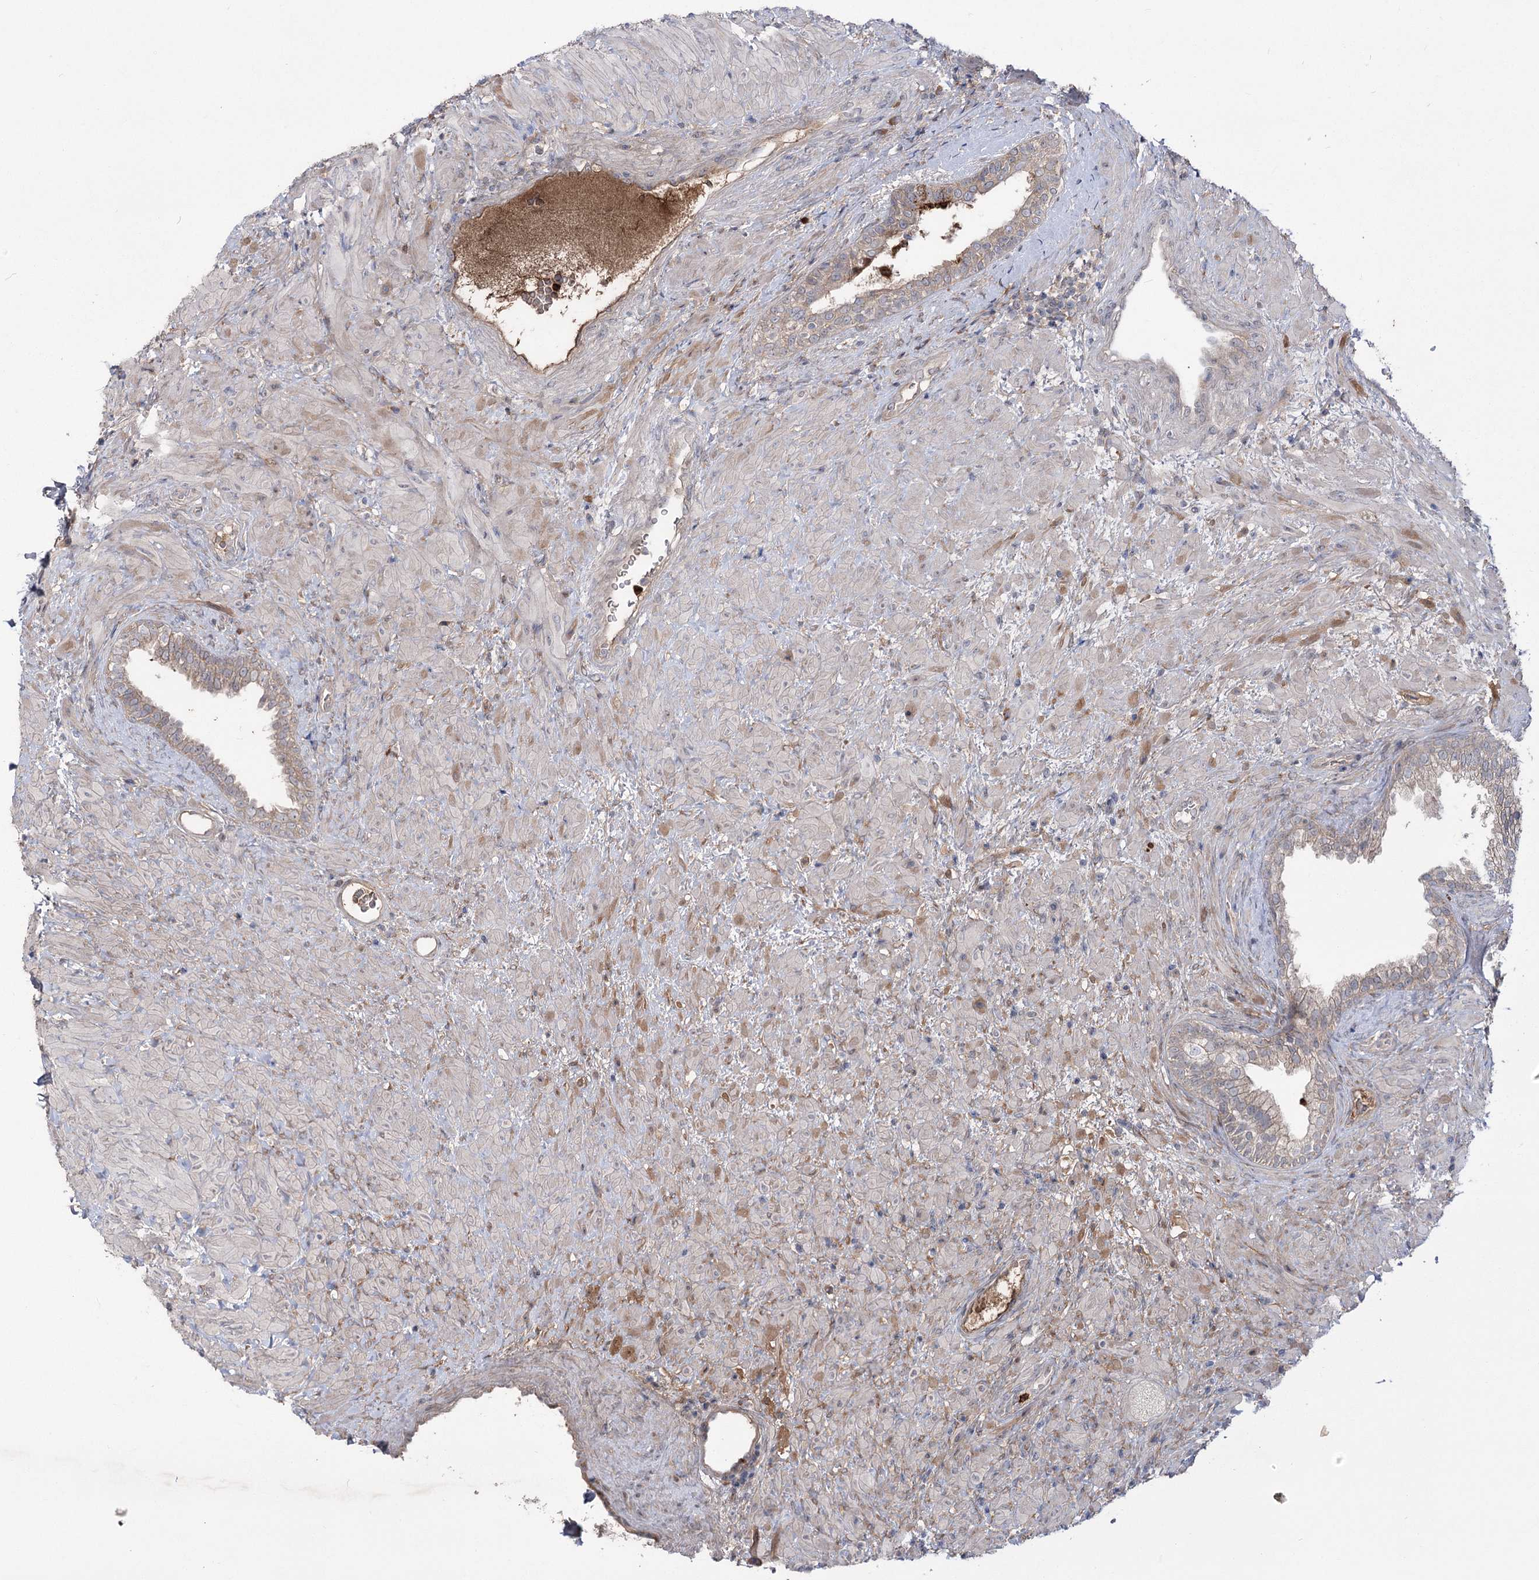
{"staining": {"intensity": "strong", "quantity": "25%-75%", "location": "cytoplasmic/membranous"}, "tissue": "prostate", "cell_type": "Glandular cells", "image_type": "normal", "snomed": [{"axis": "morphology", "description": "Normal tissue, NOS"}, {"axis": "topography", "description": "Prostate"}], "caption": "Glandular cells reveal strong cytoplasmic/membranous positivity in about 25%-75% of cells in normal prostate.", "gene": "PLEKHA5", "patient": {"sex": "male", "age": 76}}